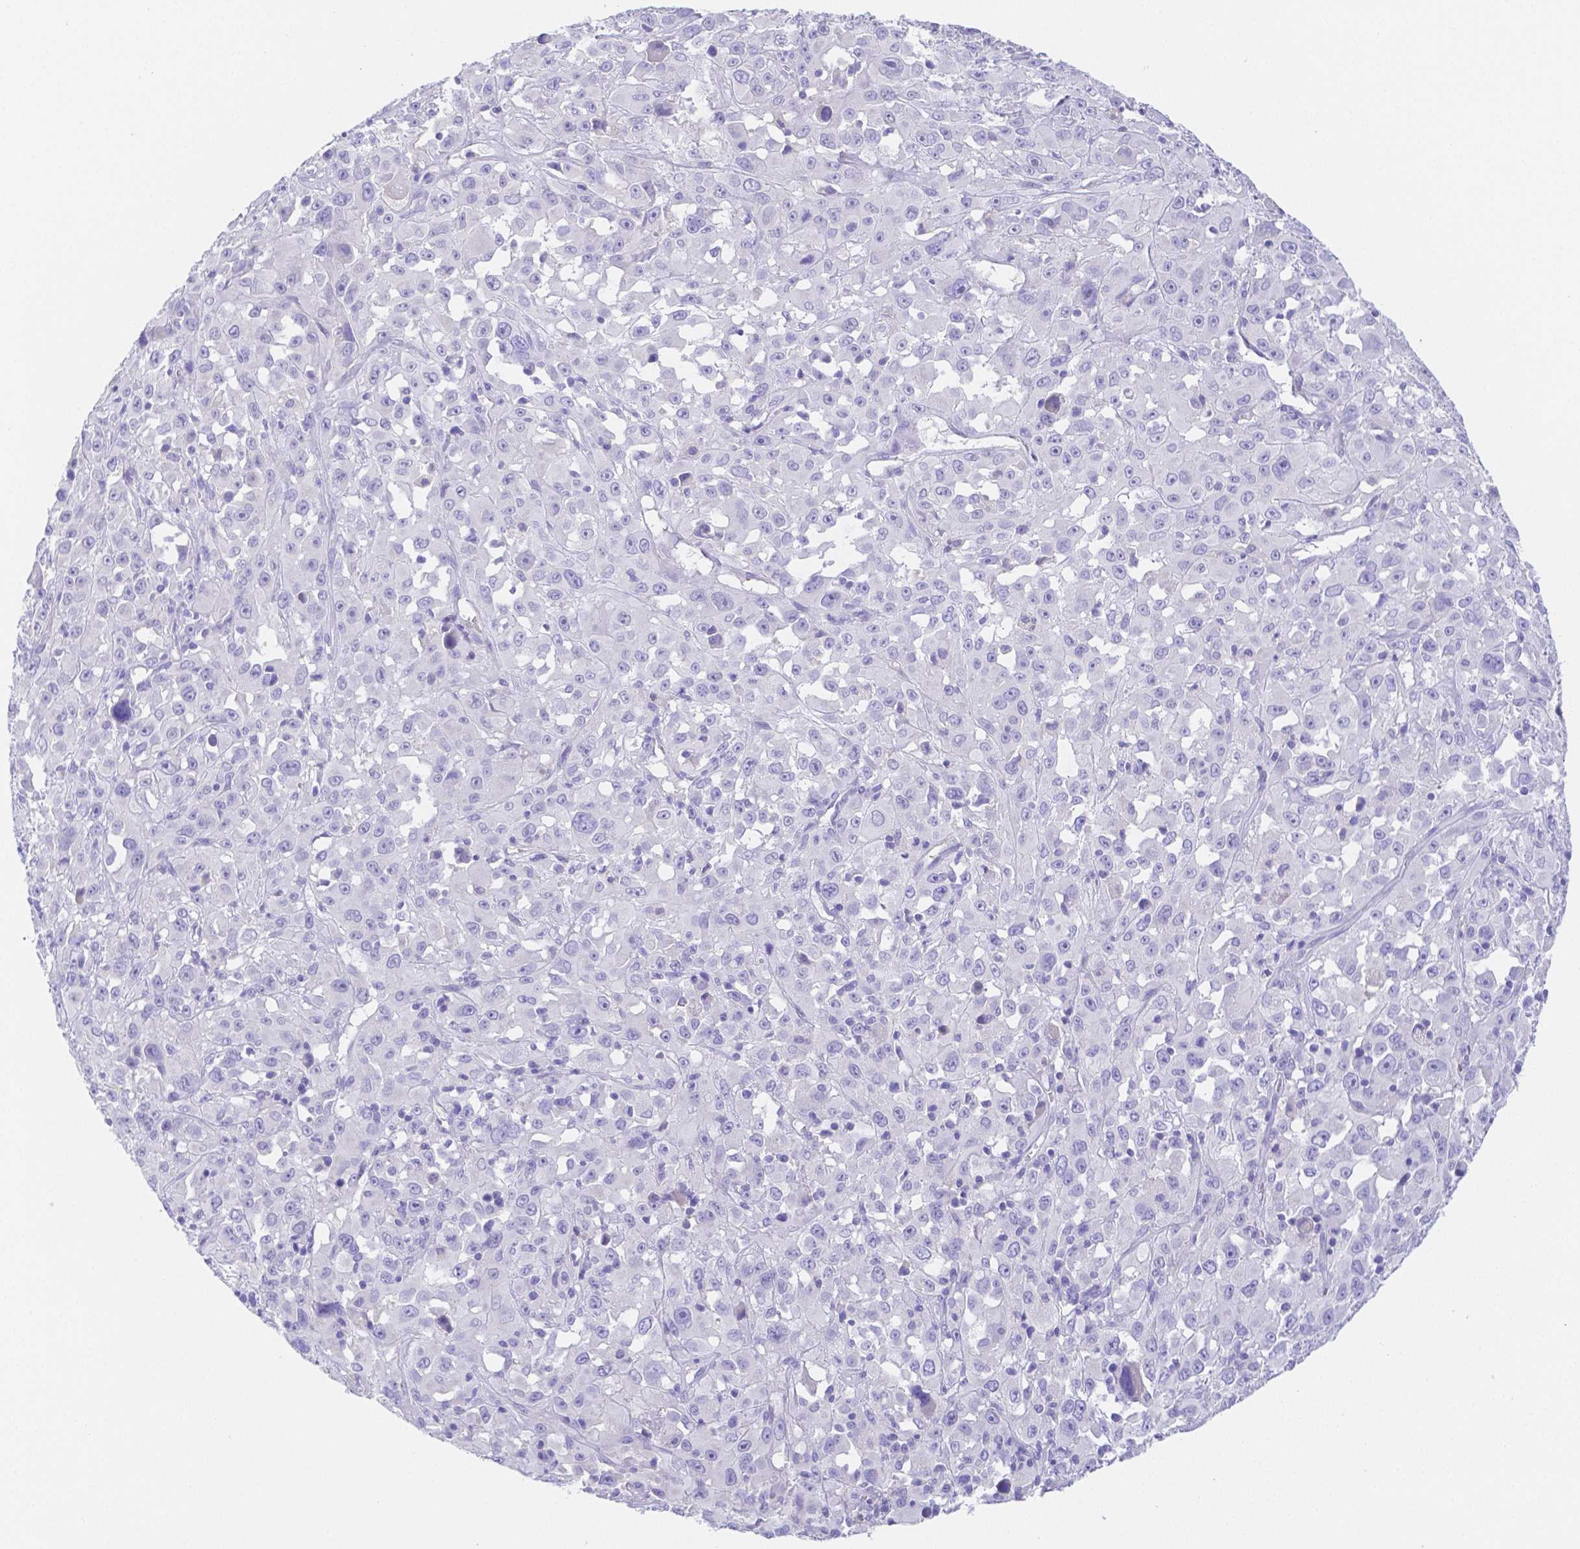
{"staining": {"intensity": "negative", "quantity": "none", "location": "none"}, "tissue": "melanoma", "cell_type": "Tumor cells", "image_type": "cancer", "snomed": [{"axis": "morphology", "description": "Malignant melanoma, Metastatic site"}, {"axis": "topography", "description": "Soft tissue"}], "caption": "Human malignant melanoma (metastatic site) stained for a protein using immunohistochemistry demonstrates no staining in tumor cells.", "gene": "ZG16B", "patient": {"sex": "male", "age": 50}}